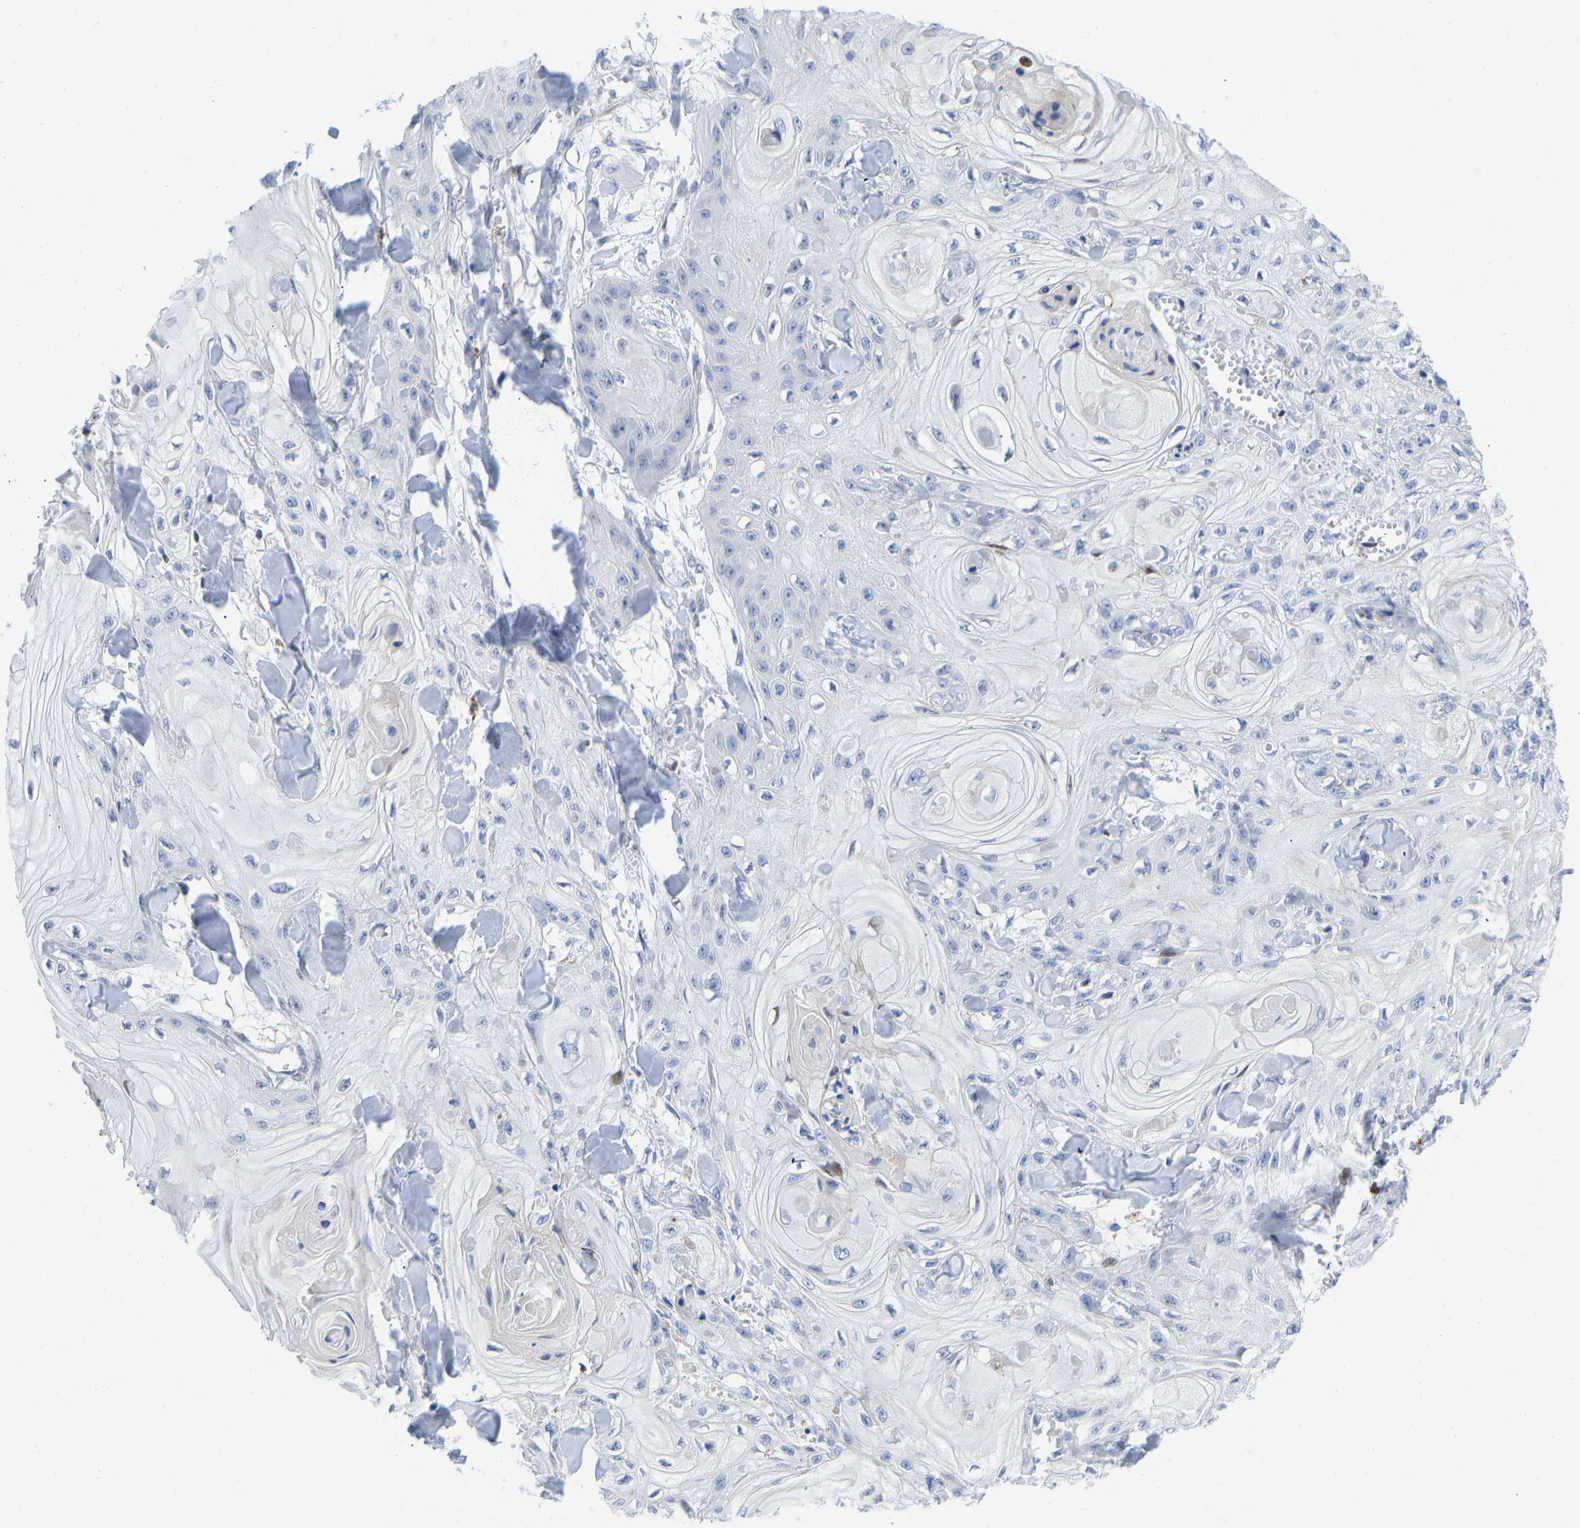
{"staining": {"intensity": "negative", "quantity": "none", "location": "none"}, "tissue": "skin cancer", "cell_type": "Tumor cells", "image_type": "cancer", "snomed": [{"axis": "morphology", "description": "Squamous cell carcinoma, NOS"}, {"axis": "topography", "description": "Skin"}], "caption": "Tumor cells are negative for brown protein staining in skin squamous cell carcinoma.", "gene": "HDAC5", "patient": {"sex": "male", "age": 74}}